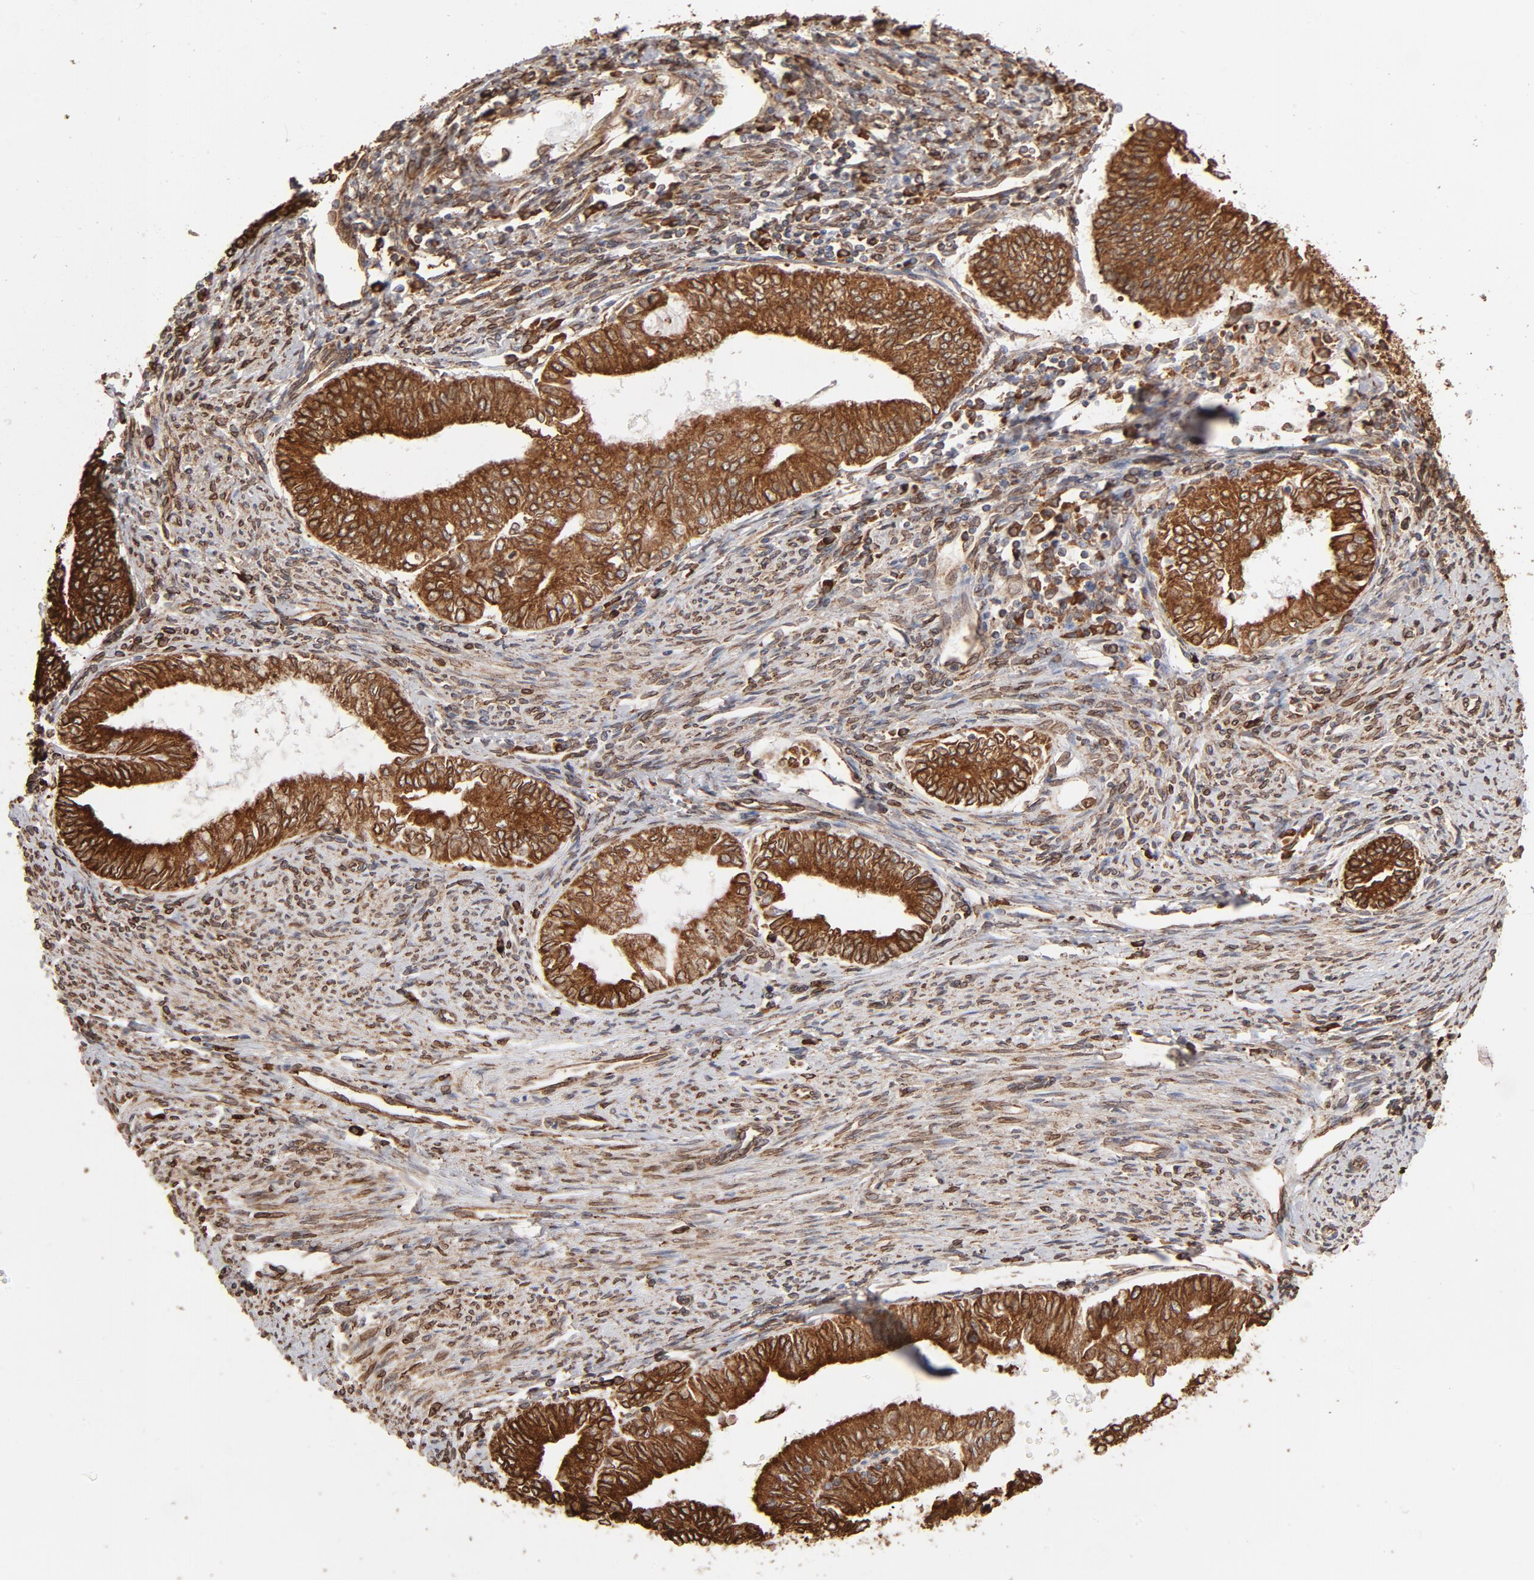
{"staining": {"intensity": "strong", "quantity": ">75%", "location": "cytoplasmic/membranous"}, "tissue": "endometrial cancer", "cell_type": "Tumor cells", "image_type": "cancer", "snomed": [{"axis": "morphology", "description": "Adenocarcinoma, NOS"}, {"axis": "topography", "description": "Endometrium"}], "caption": "High-magnification brightfield microscopy of endometrial adenocarcinoma stained with DAB (3,3'-diaminobenzidine) (brown) and counterstained with hematoxylin (blue). tumor cells exhibit strong cytoplasmic/membranous staining is identified in about>75% of cells.", "gene": "CANX", "patient": {"sex": "female", "age": 66}}